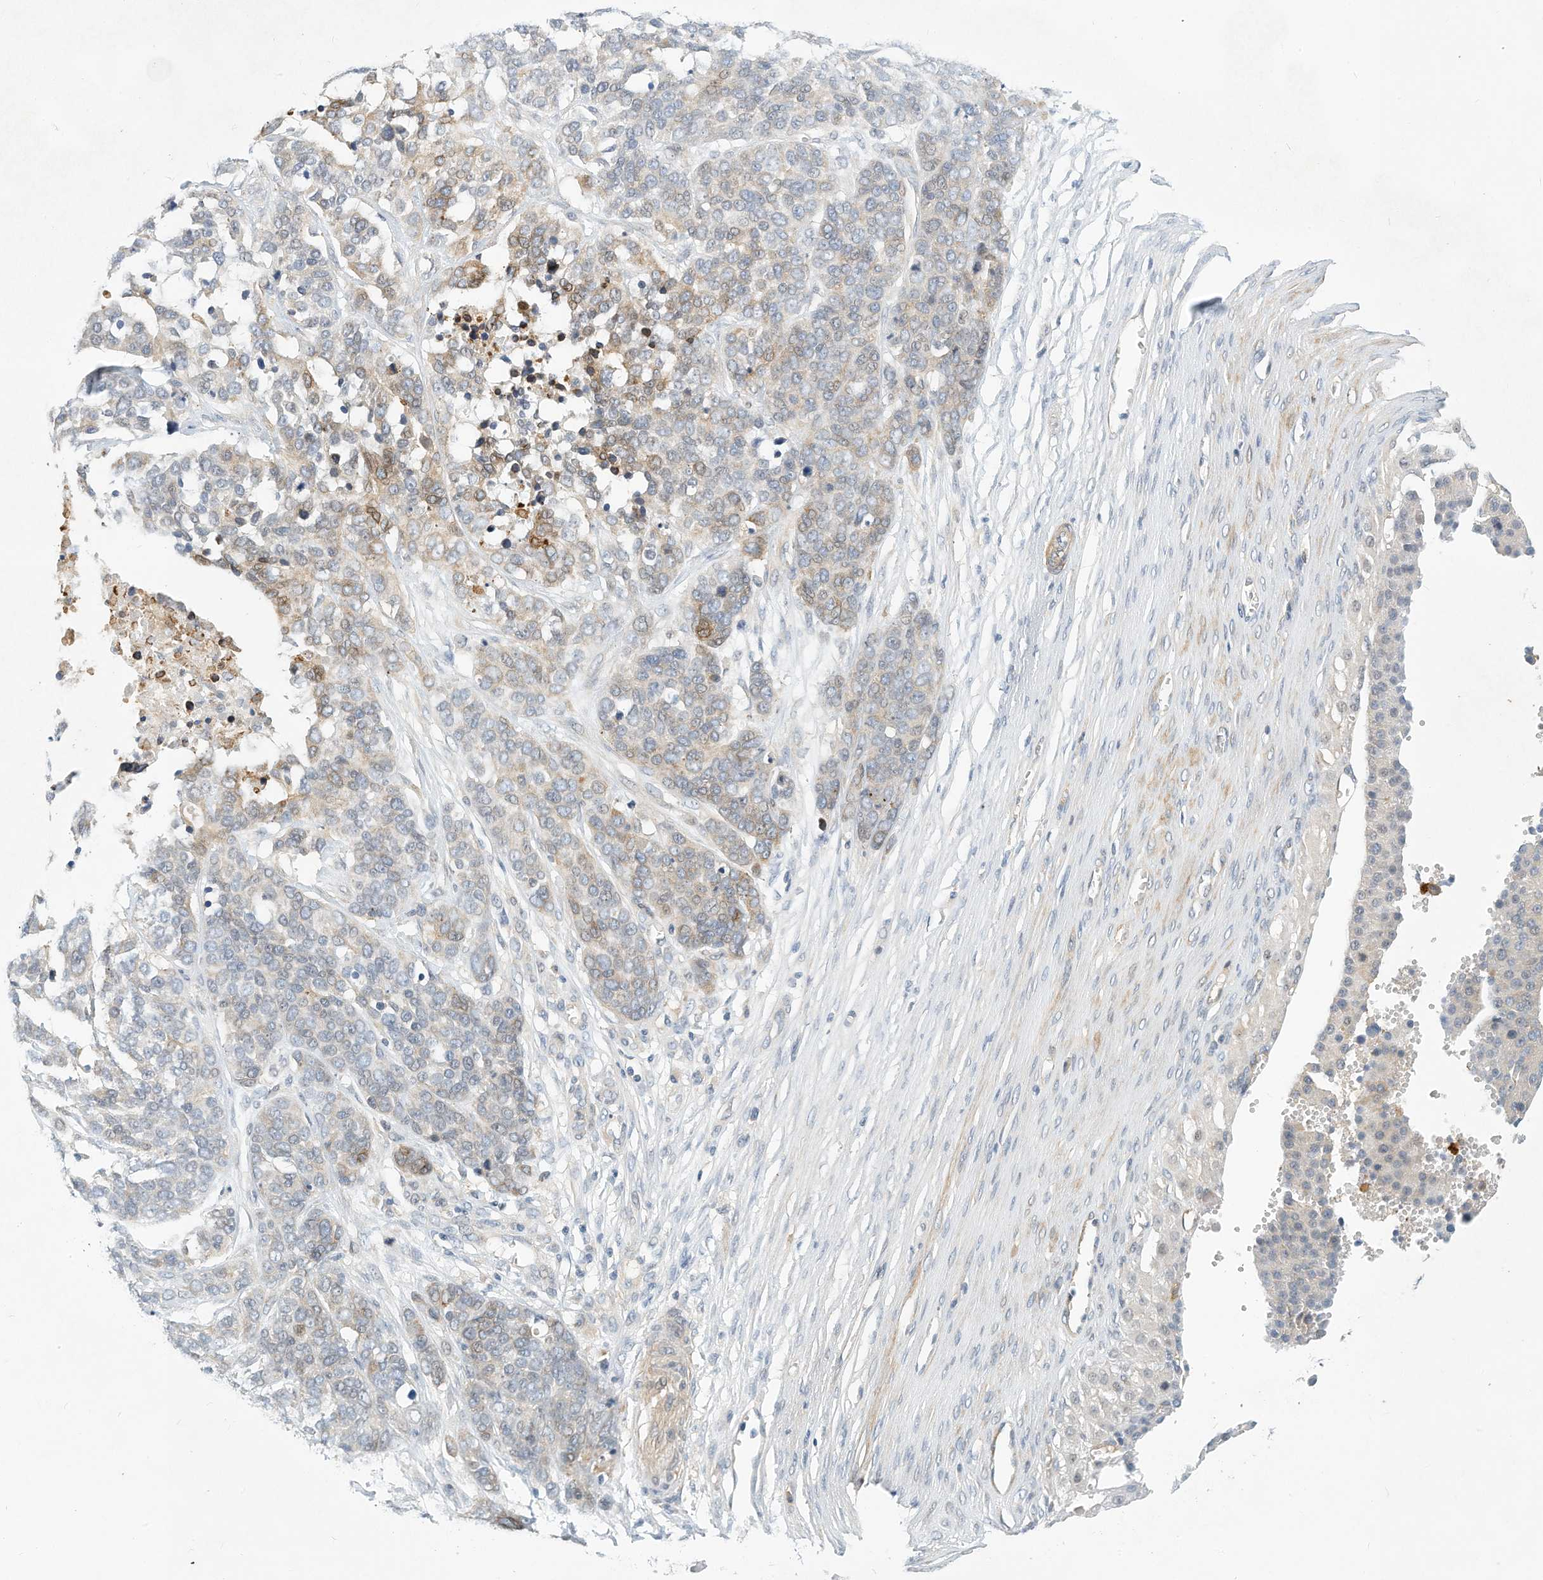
{"staining": {"intensity": "weak", "quantity": "25%-75%", "location": "cytoplasmic/membranous"}, "tissue": "ovarian cancer", "cell_type": "Tumor cells", "image_type": "cancer", "snomed": [{"axis": "morphology", "description": "Cystadenocarcinoma, serous, NOS"}, {"axis": "topography", "description": "Ovary"}], "caption": "A micrograph of human ovarian serous cystadenocarcinoma stained for a protein demonstrates weak cytoplasmic/membranous brown staining in tumor cells.", "gene": "MICAL1", "patient": {"sex": "female", "age": 44}}